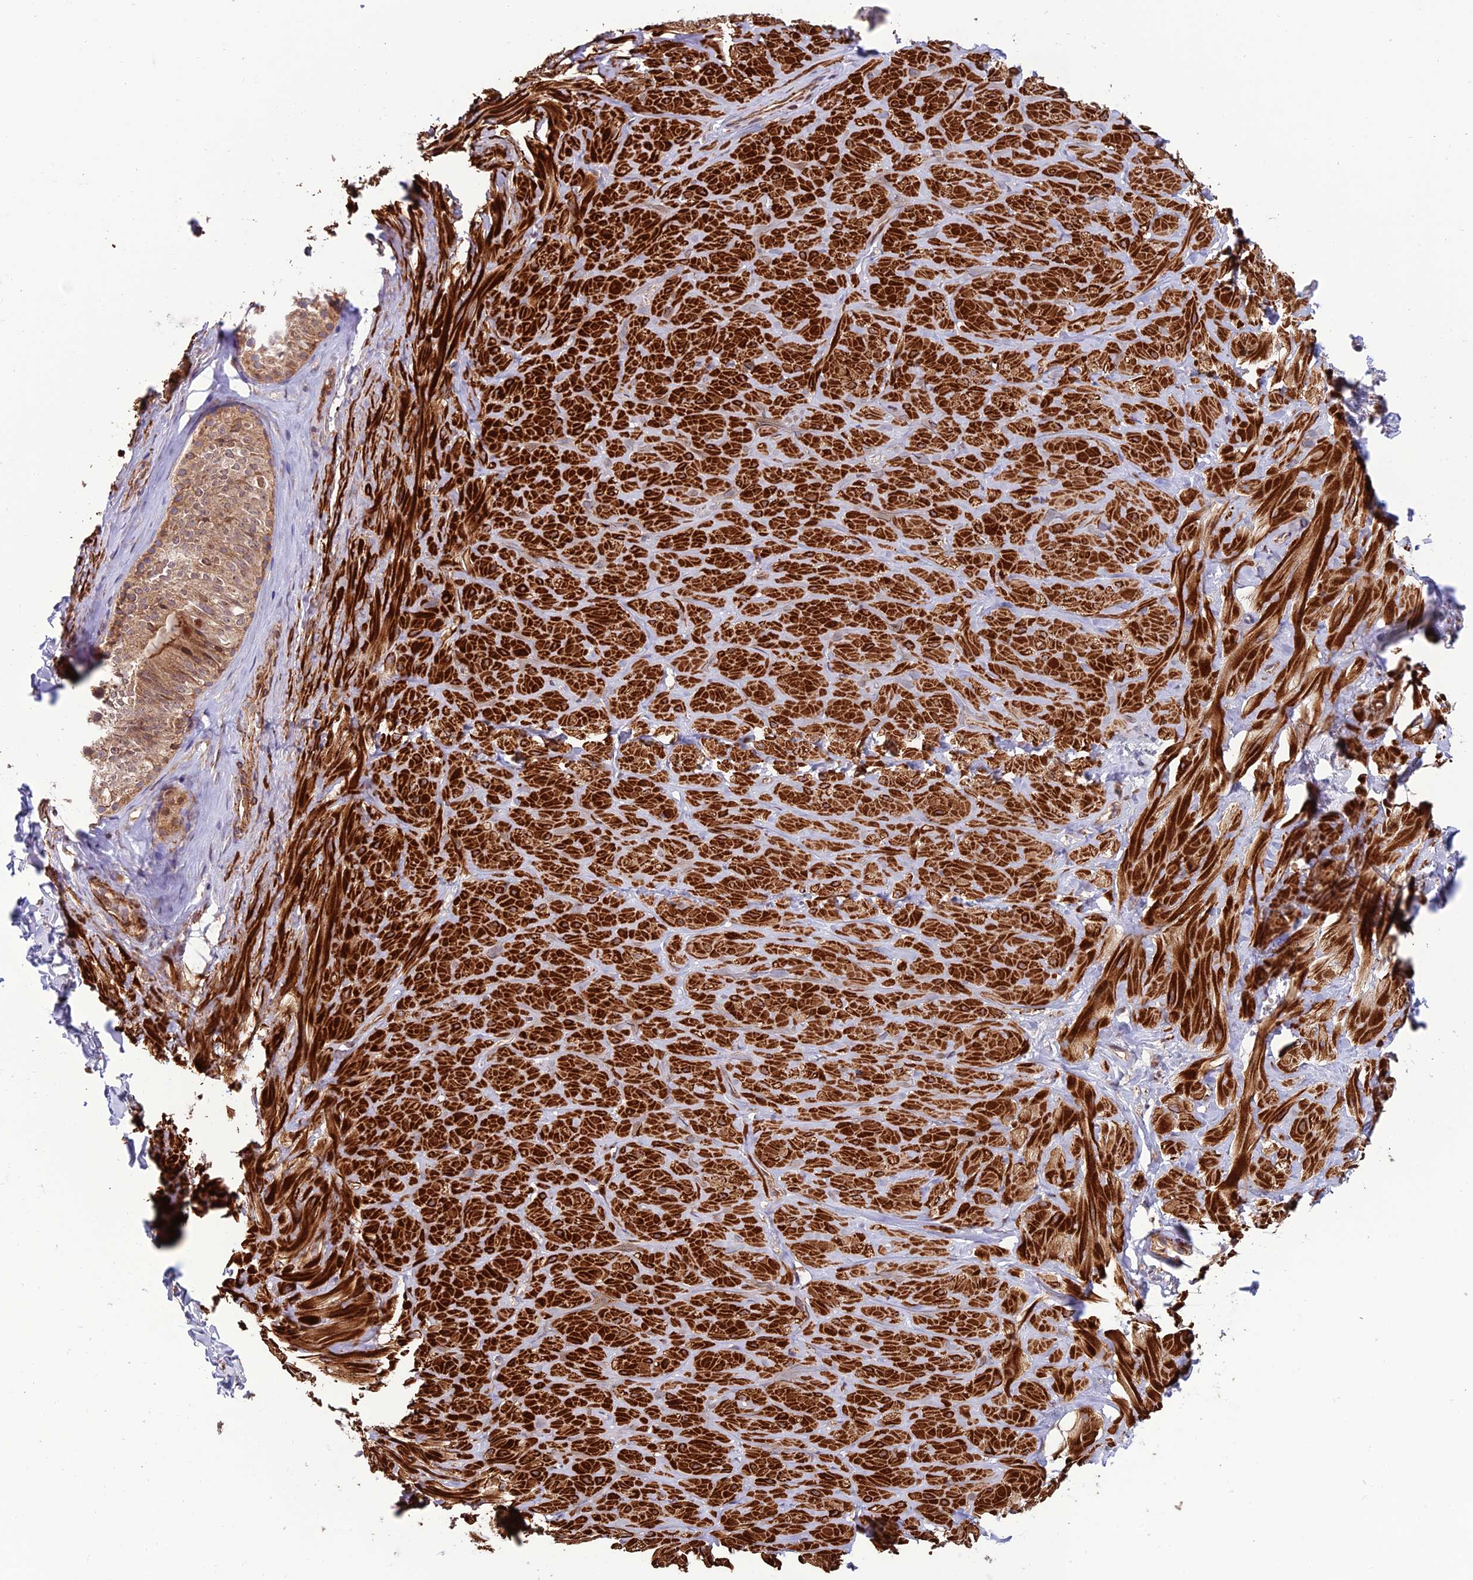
{"staining": {"intensity": "negative", "quantity": "none", "location": "none"}, "tissue": "adipose tissue", "cell_type": "Adipocytes", "image_type": "normal", "snomed": [{"axis": "morphology", "description": "Normal tissue, NOS"}, {"axis": "topography", "description": "Adipose tissue"}, {"axis": "topography", "description": "Vascular tissue"}, {"axis": "topography", "description": "Peripheral nerve tissue"}], "caption": "Immunohistochemical staining of benign adipose tissue reveals no significant positivity in adipocytes.", "gene": "TNIP3", "patient": {"sex": "male", "age": 25}}